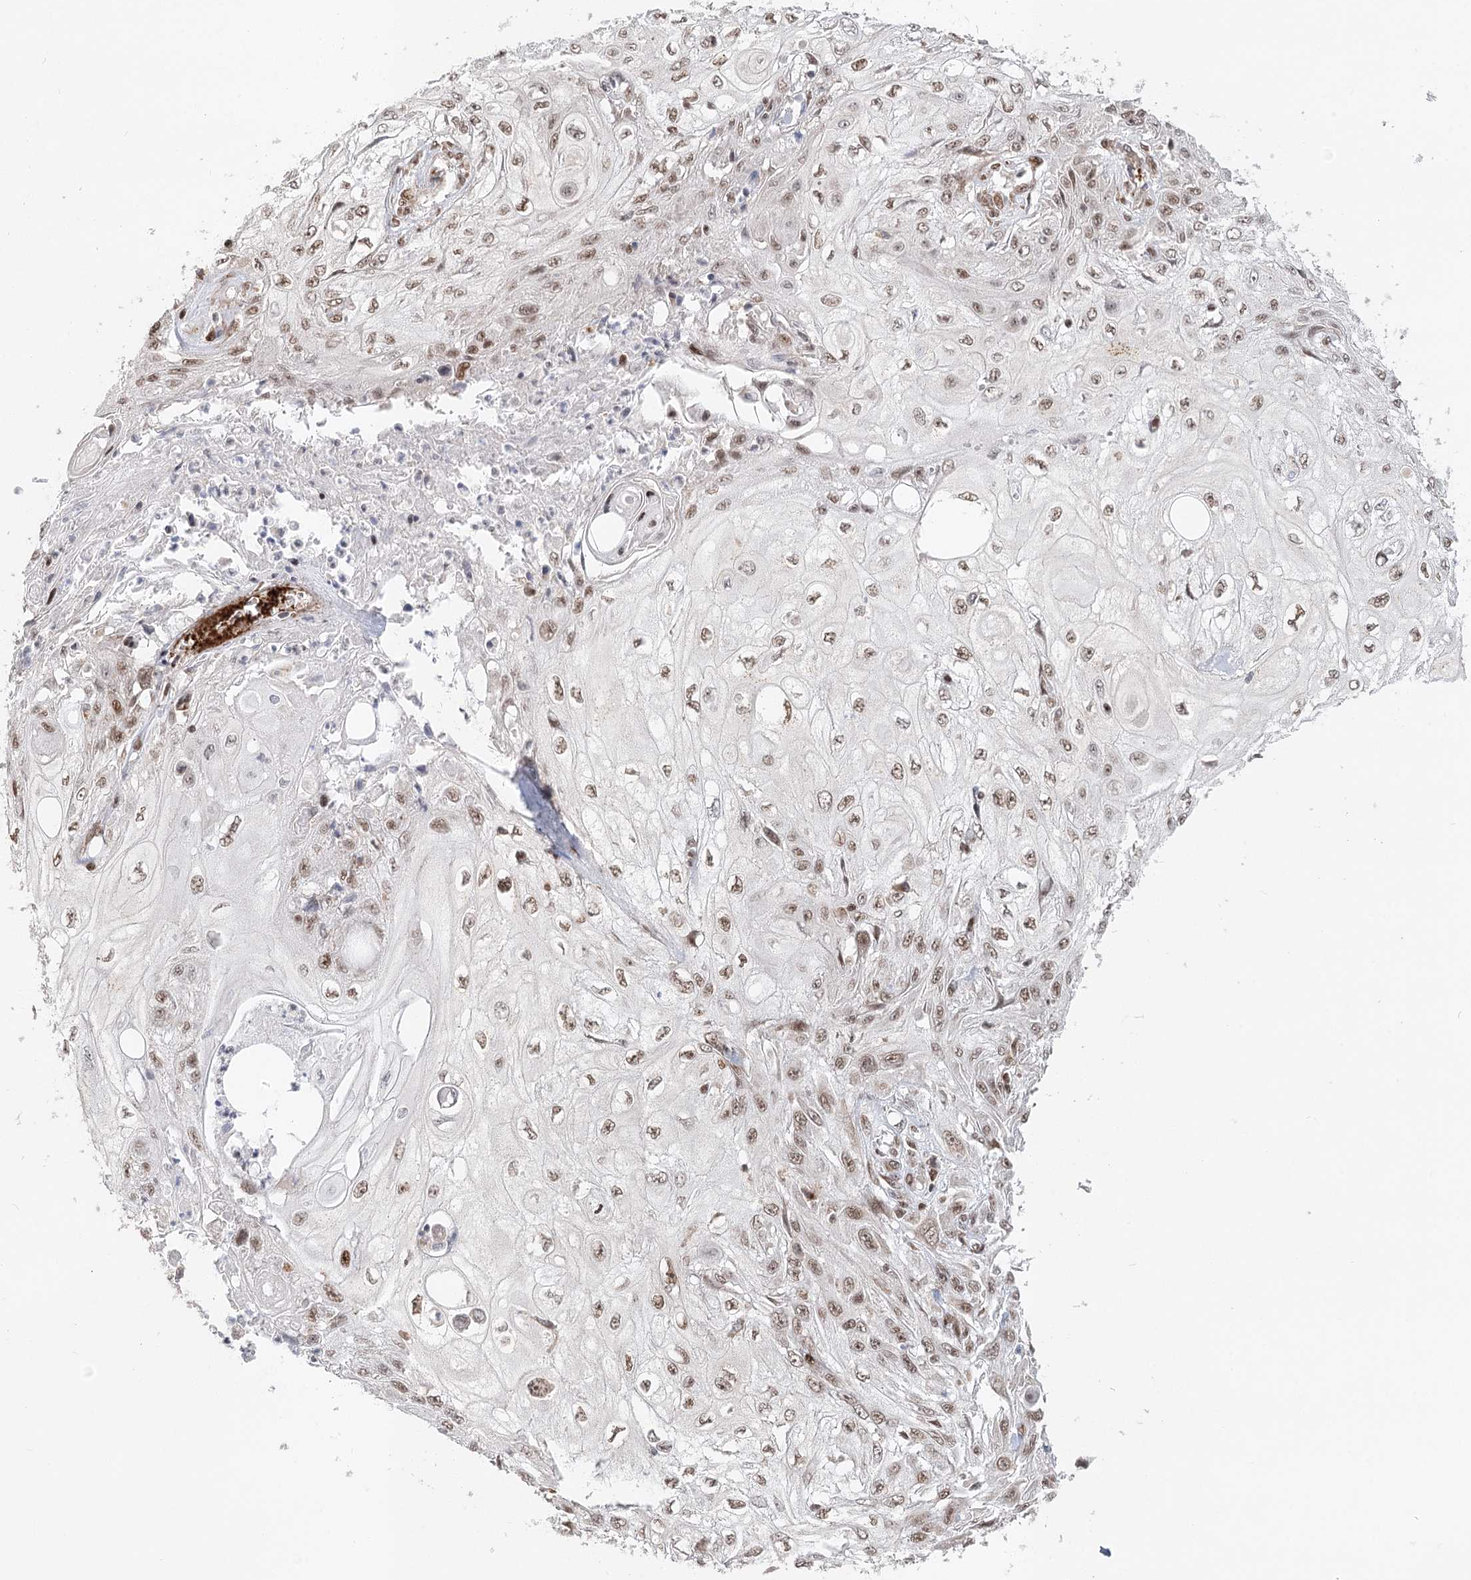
{"staining": {"intensity": "moderate", "quantity": ">75%", "location": "nuclear"}, "tissue": "skin cancer", "cell_type": "Tumor cells", "image_type": "cancer", "snomed": [{"axis": "morphology", "description": "Squamous cell carcinoma, NOS"}, {"axis": "topography", "description": "Skin"}], "caption": "The immunohistochemical stain shows moderate nuclear staining in tumor cells of skin cancer (squamous cell carcinoma) tissue.", "gene": "BNIP5", "patient": {"sex": "male", "age": 75}}